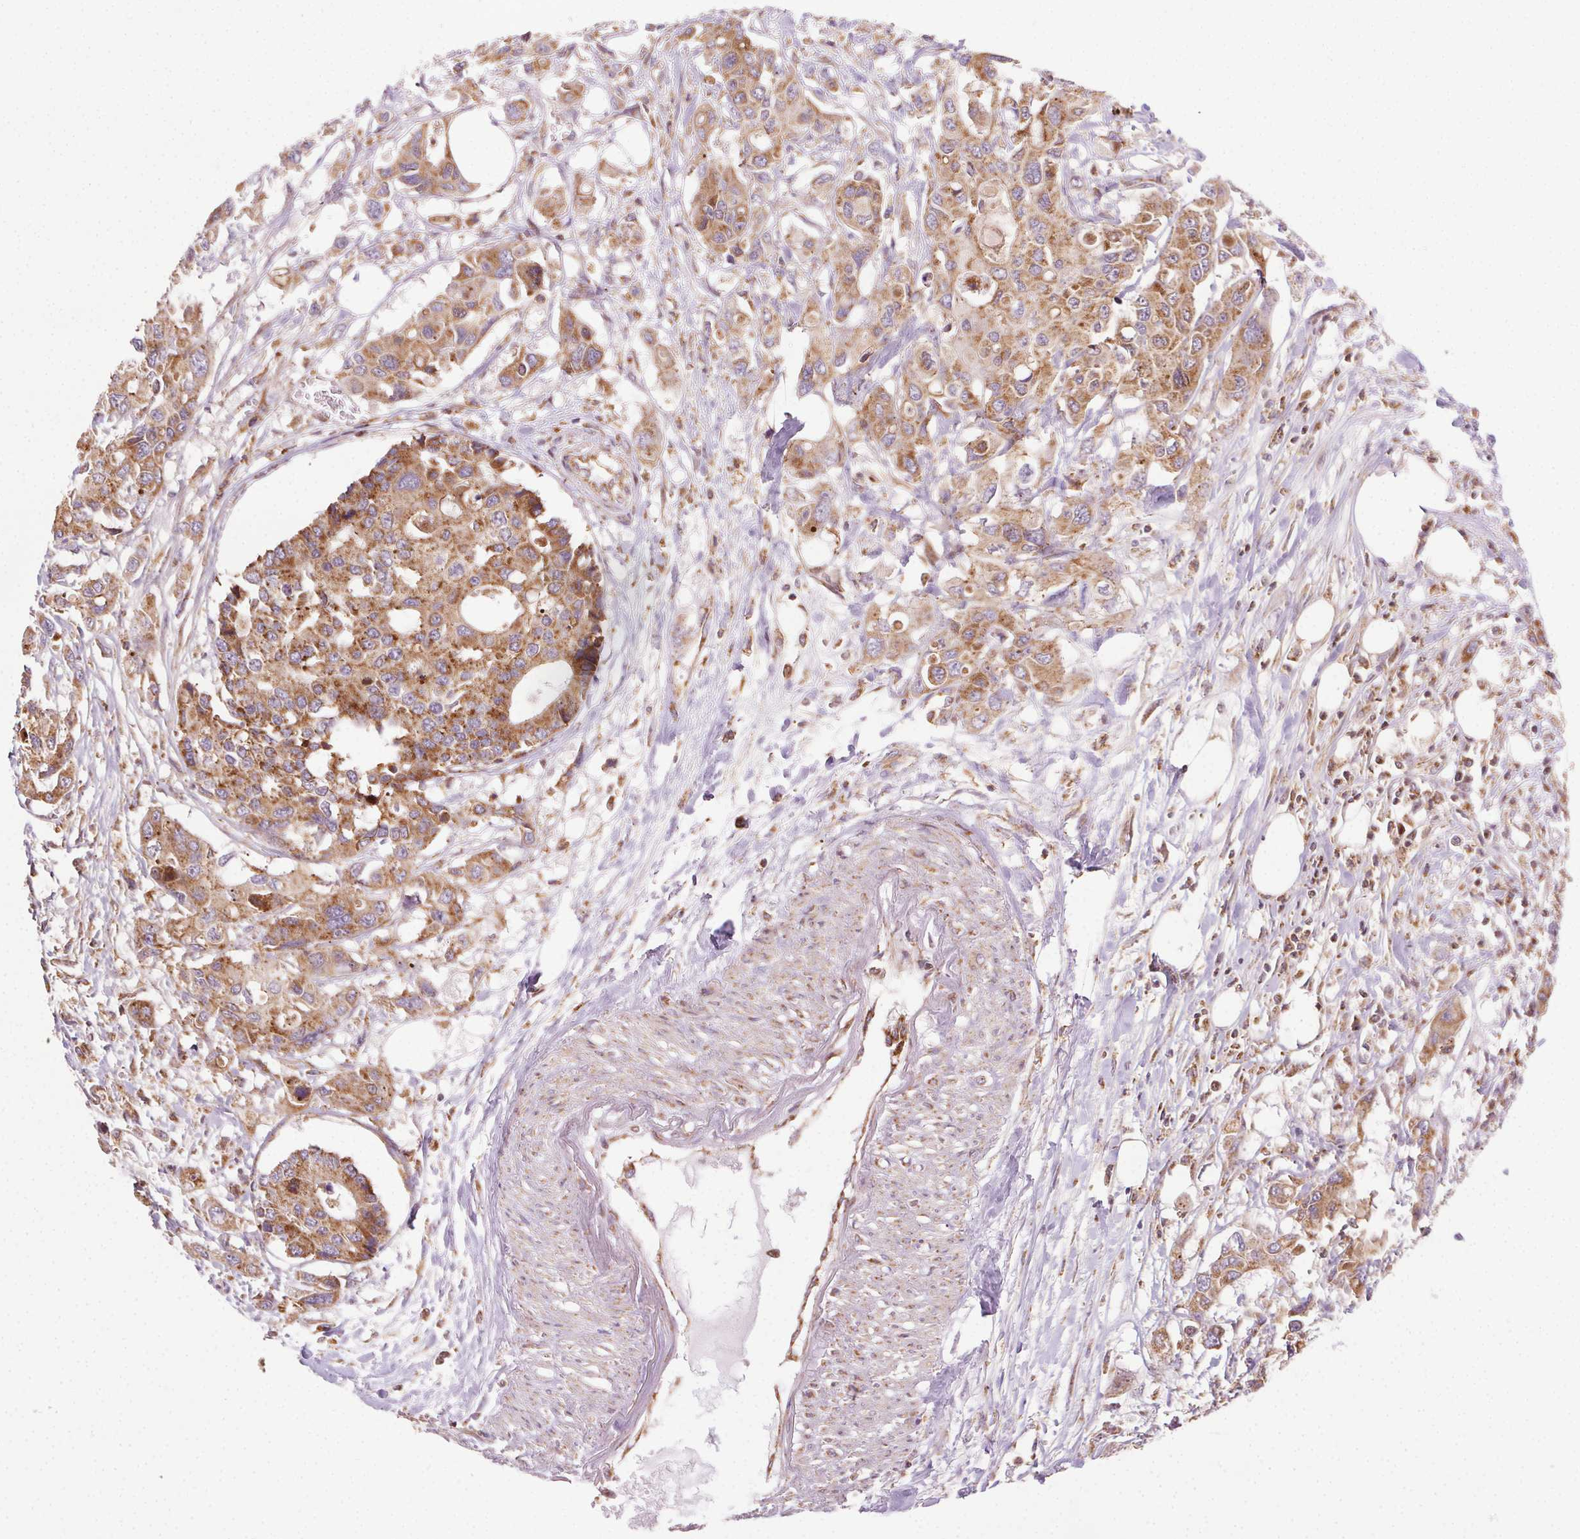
{"staining": {"intensity": "moderate", "quantity": ">75%", "location": "cytoplasmic/membranous"}, "tissue": "colorectal cancer", "cell_type": "Tumor cells", "image_type": "cancer", "snomed": [{"axis": "morphology", "description": "Adenocarcinoma, NOS"}, {"axis": "topography", "description": "Colon"}], "caption": "IHC photomicrograph of colorectal cancer stained for a protein (brown), which displays medium levels of moderate cytoplasmic/membranous expression in about >75% of tumor cells.", "gene": "CLPB", "patient": {"sex": "male", "age": 77}}